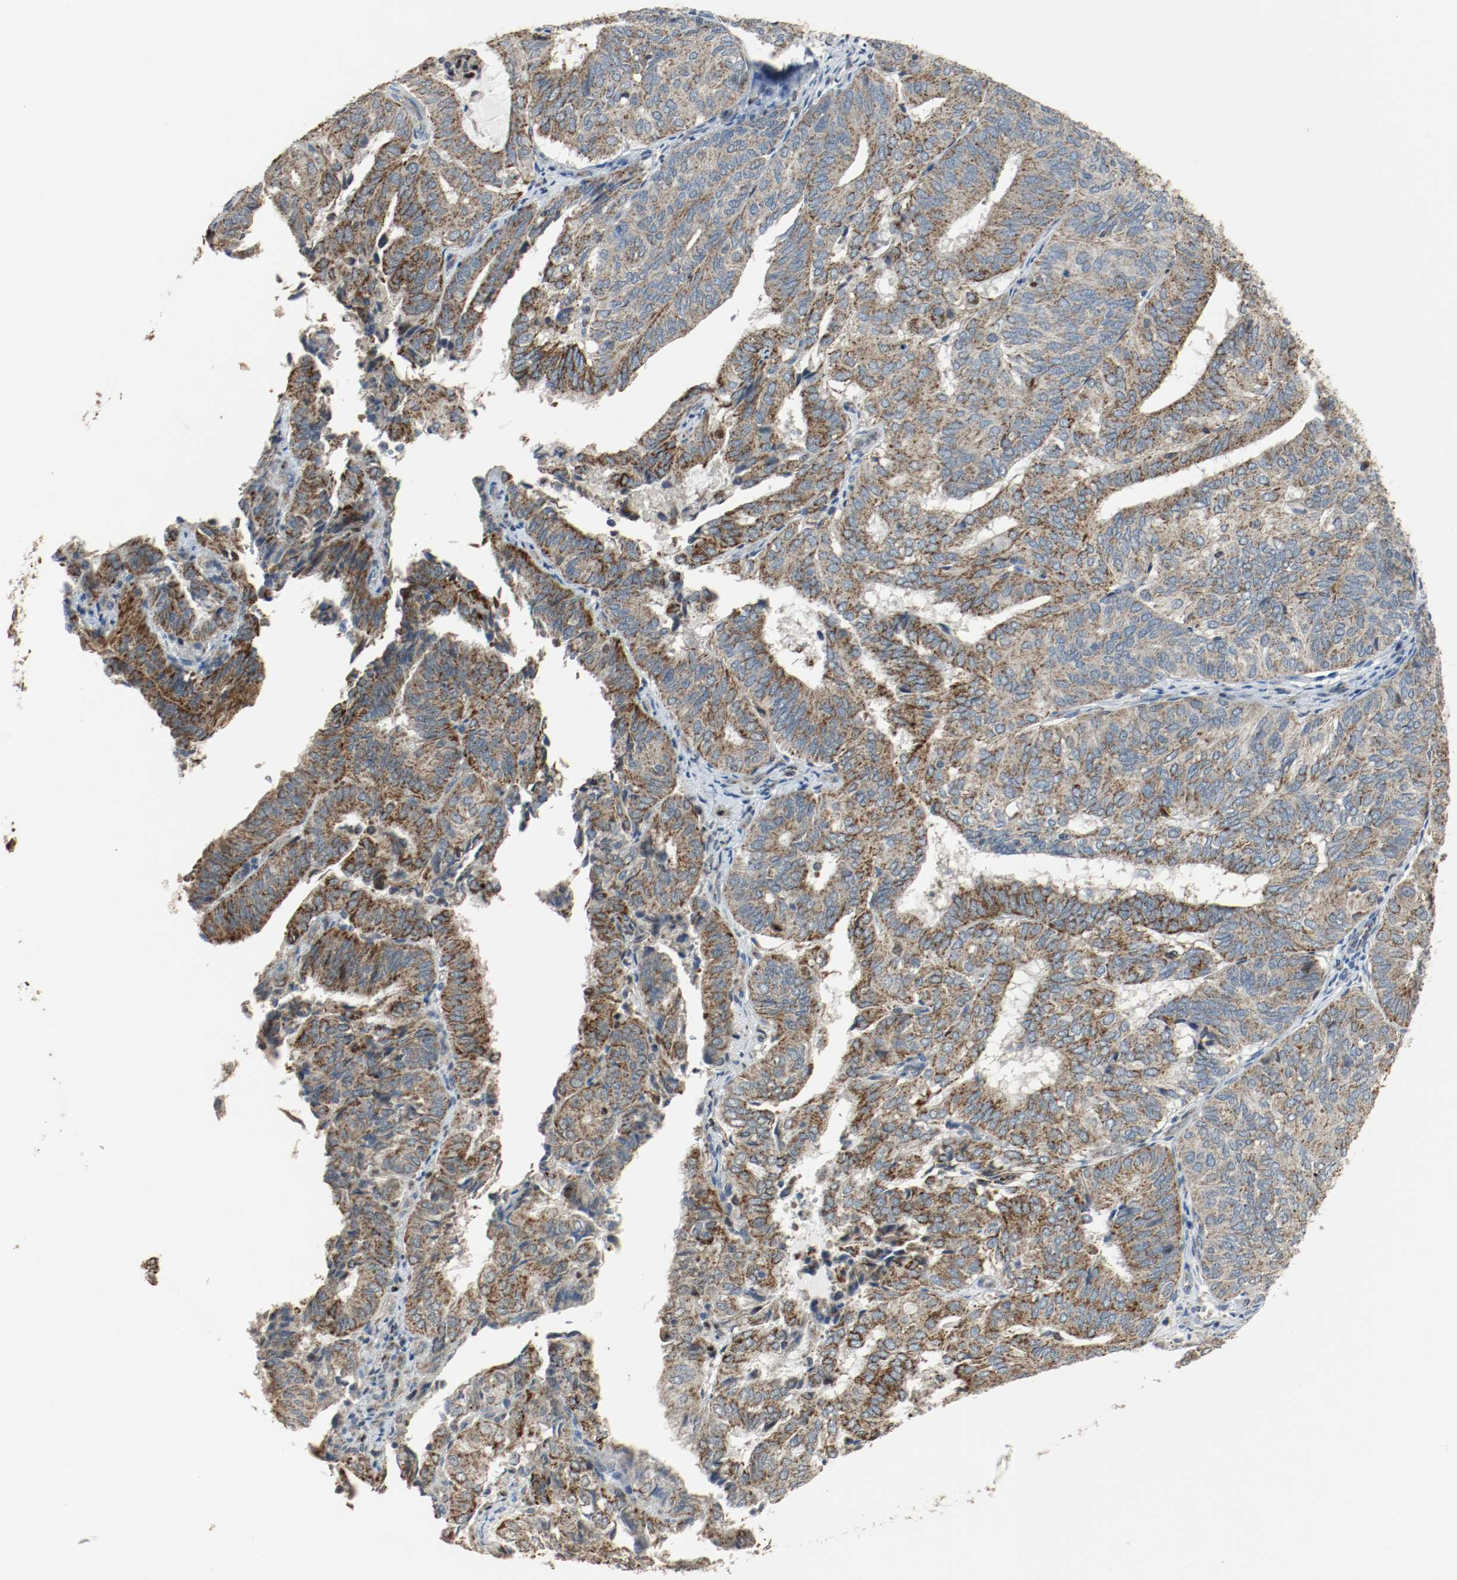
{"staining": {"intensity": "strong", "quantity": ">75%", "location": "cytoplasmic/membranous"}, "tissue": "endometrial cancer", "cell_type": "Tumor cells", "image_type": "cancer", "snomed": [{"axis": "morphology", "description": "Adenocarcinoma, NOS"}, {"axis": "topography", "description": "Uterus"}], "caption": "Immunohistochemistry (DAB) staining of endometrial cancer exhibits strong cytoplasmic/membranous protein positivity in about >75% of tumor cells. Using DAB (3,3'-diaminobenzidine) (brown) and hematoxylin (blue) stains, captured at high magnification using brightfield microscopy.", "gene": "ALDH4A1", "patient": {"sex": "female", "age": 60}}